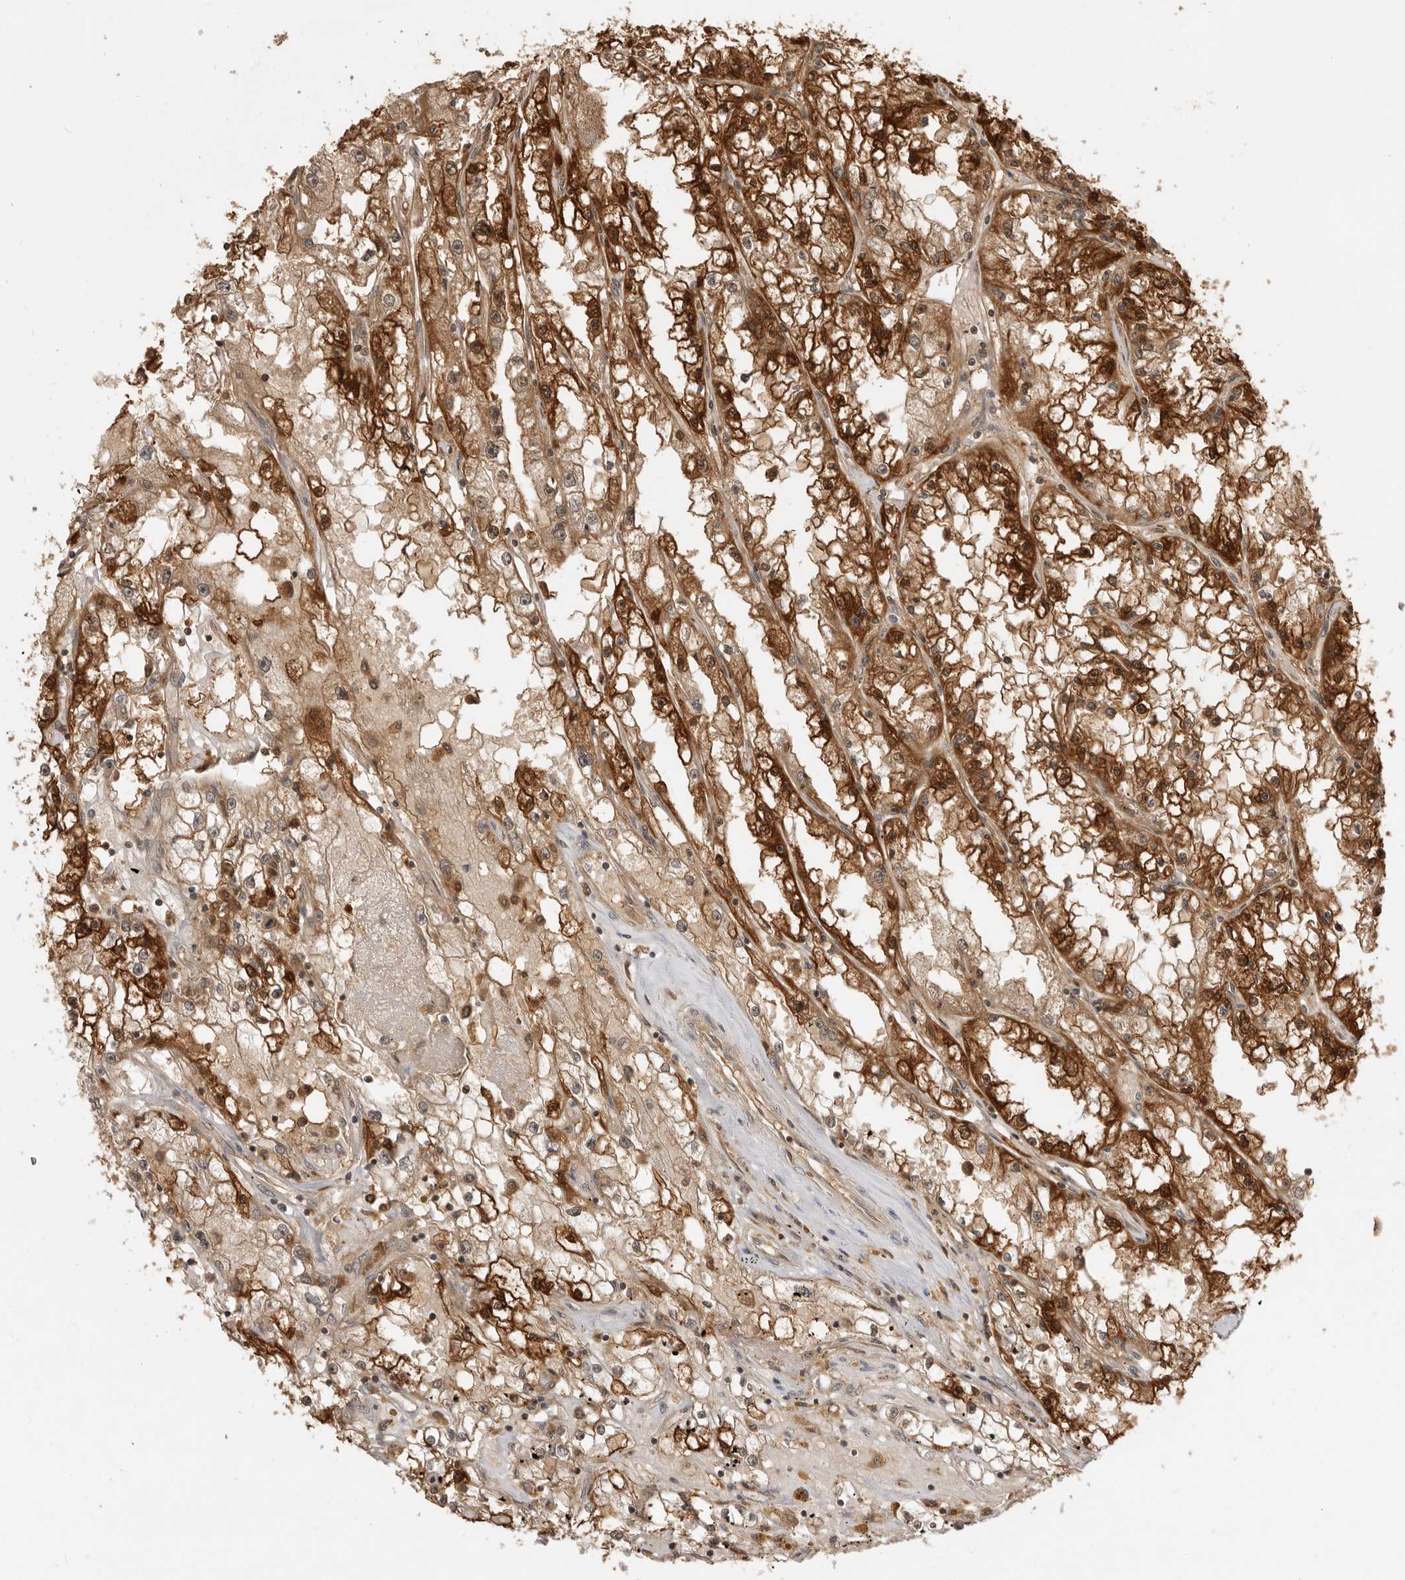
{"staining": {"intensity": "strong", "quantity": ">75%", "location": "cytoplasmic/membranous"}, "tissue": "renal cancer", "cell_type": "Tumor cells", "image_type": "cancer", "snomed": [{"axis": "morphology", "description": "Adenocarcinoma, NOS"}, {"axis": "topography", "description": "Kidney"}], "caption": "A brown stain shows strong cytoplasmic/membranous positivity of a protein in adenocarcinoma (renal) tumor cells. (brown staining indicates protein expression, while blue staining denotes nuclei).", "gene": "ADPRS", "patient": {"sex": "male", "age": 56}}